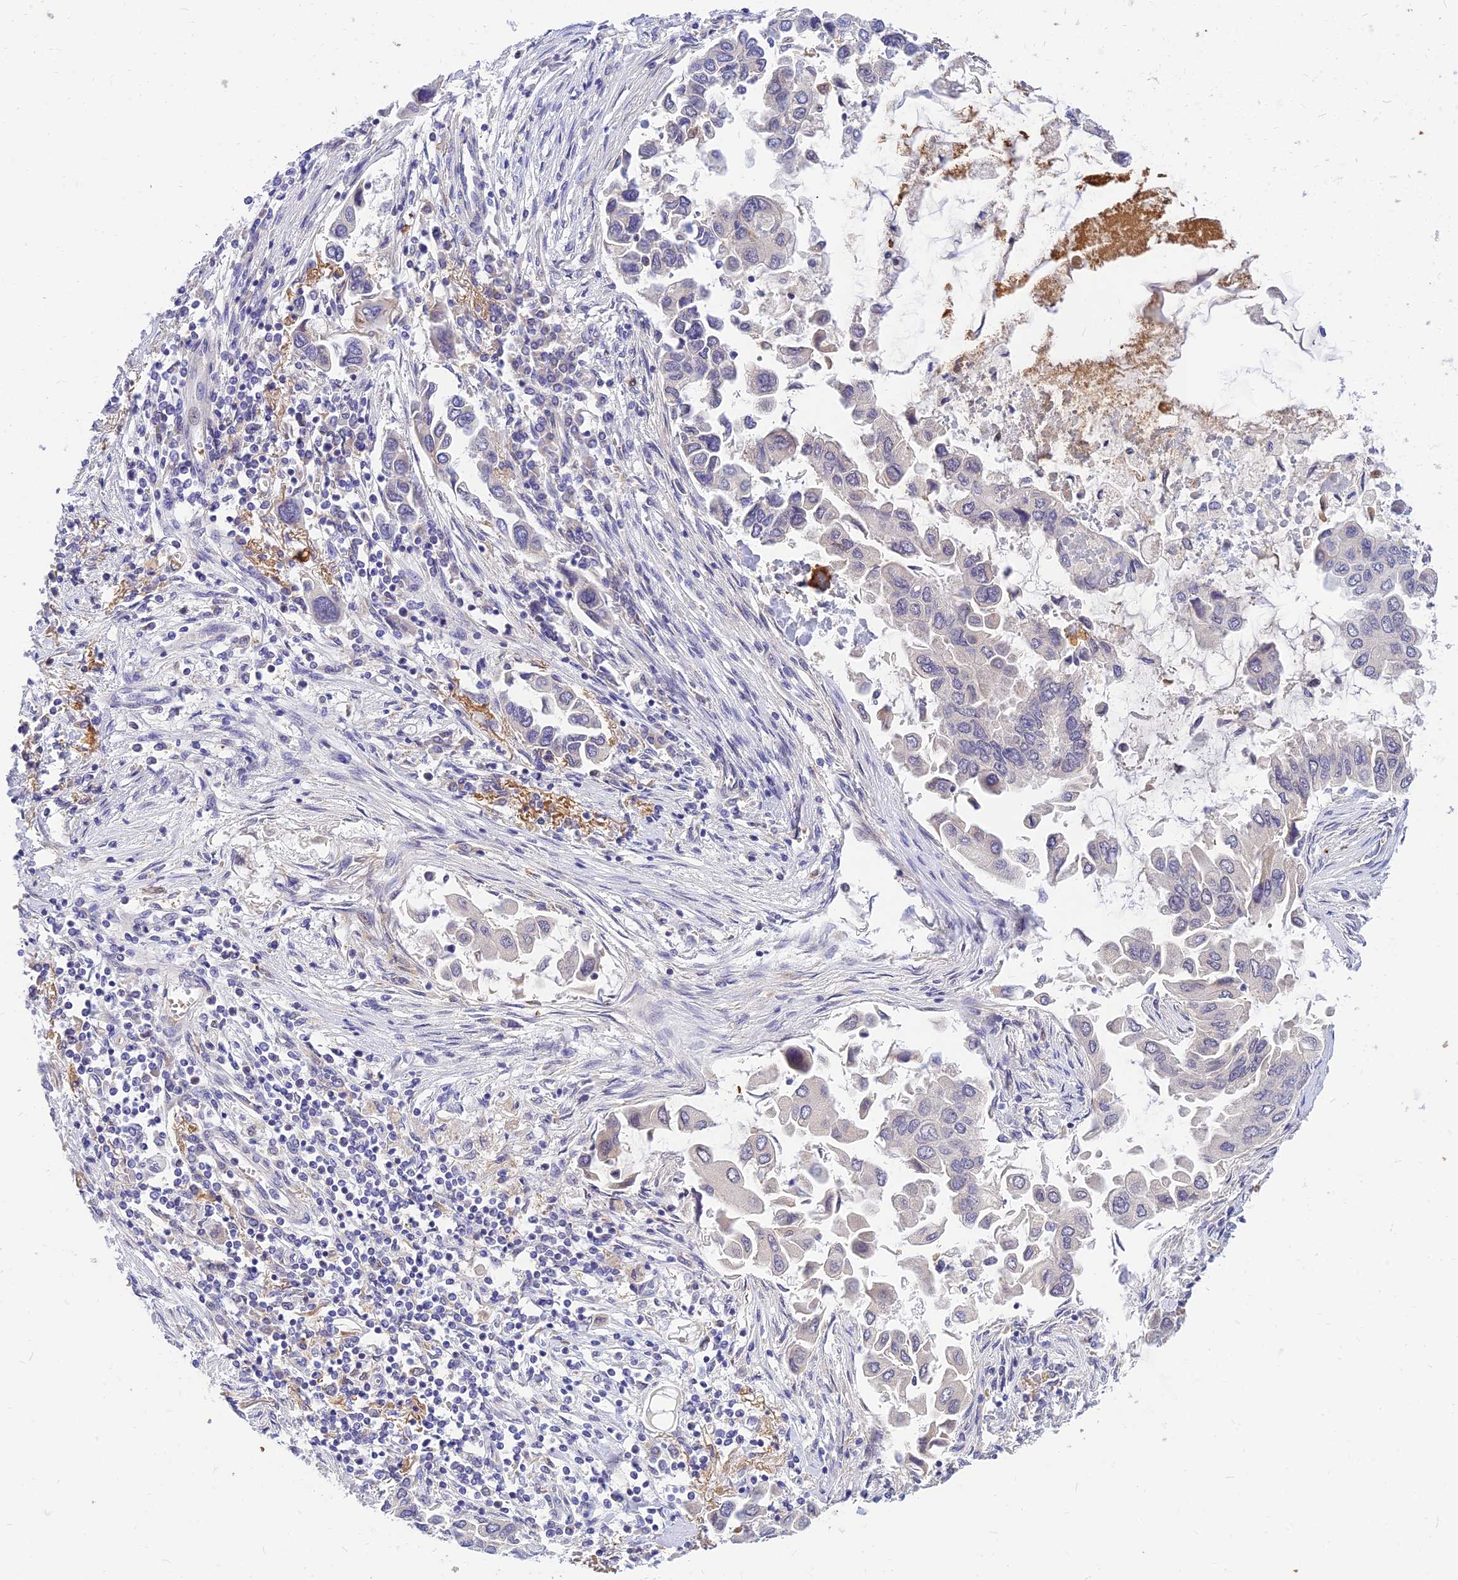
{"staining": {"intensity": "negative", "quantity": "none", "location": "none"}, "tissue": "lung cancer", "cell_type": "Tumor cells", "image_type": "cancer", "snomed": [{"axis": "morphology", "description": "Adenocarcinoma, NOS"}, {"axis": "topography", "description": "Lung"}], "caption": "DAB immunohistochemical staining of human lung cancer (adenocarcinoma) demonstrates no significant staining in tumor cells.", "gene": "ANKS4B", "patient": {"sex": "female", "age": 76}}